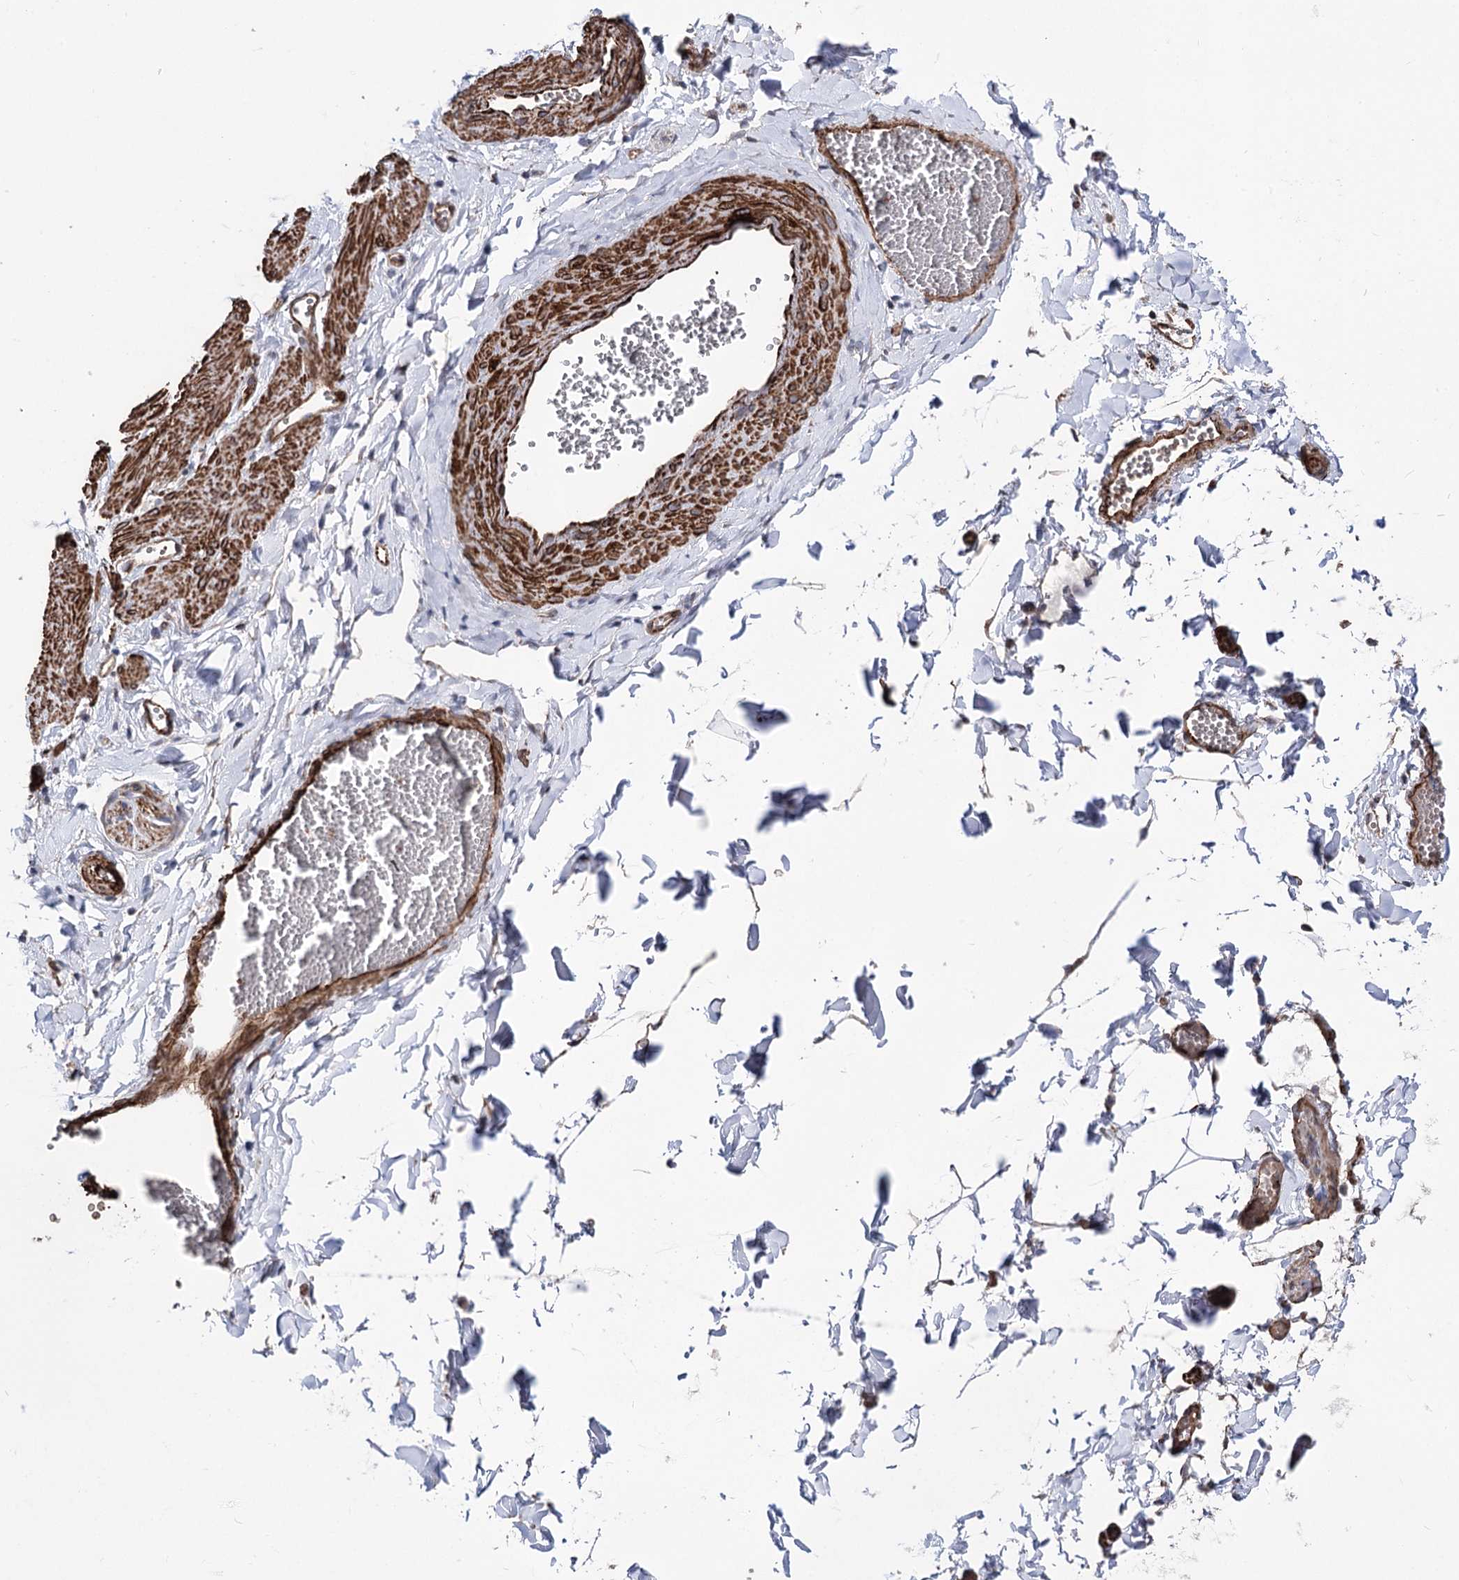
{"staining": {"intensity": "moderate", "quantity": ">75%", "location": "cytoplasmic/membranous"}, "tissue": "adipose tissue", "cell_type": "Adipocytes", "image_type": "normal", "snomed": [{"axis": "morphology", "description": "Normal tissue, NOS"}, {"axis": "topography", "description": "Gallbladder"}, {"axis": "topography", "description": "Peripheral nerve tissue"}], "caption": "Immunohistochemical staining of normal human adipose tissue exhibits >75% levels of moderate cytoplasmic/membranous protein staining in approximately >75% of adipocytes. The staining was performed using DAB, with brown indicating positive protein expression. Nuclei are stained blue with hematoxylin.", "gene": "ARHGAP20", "patient": {"sex": "male", "age": 38}}